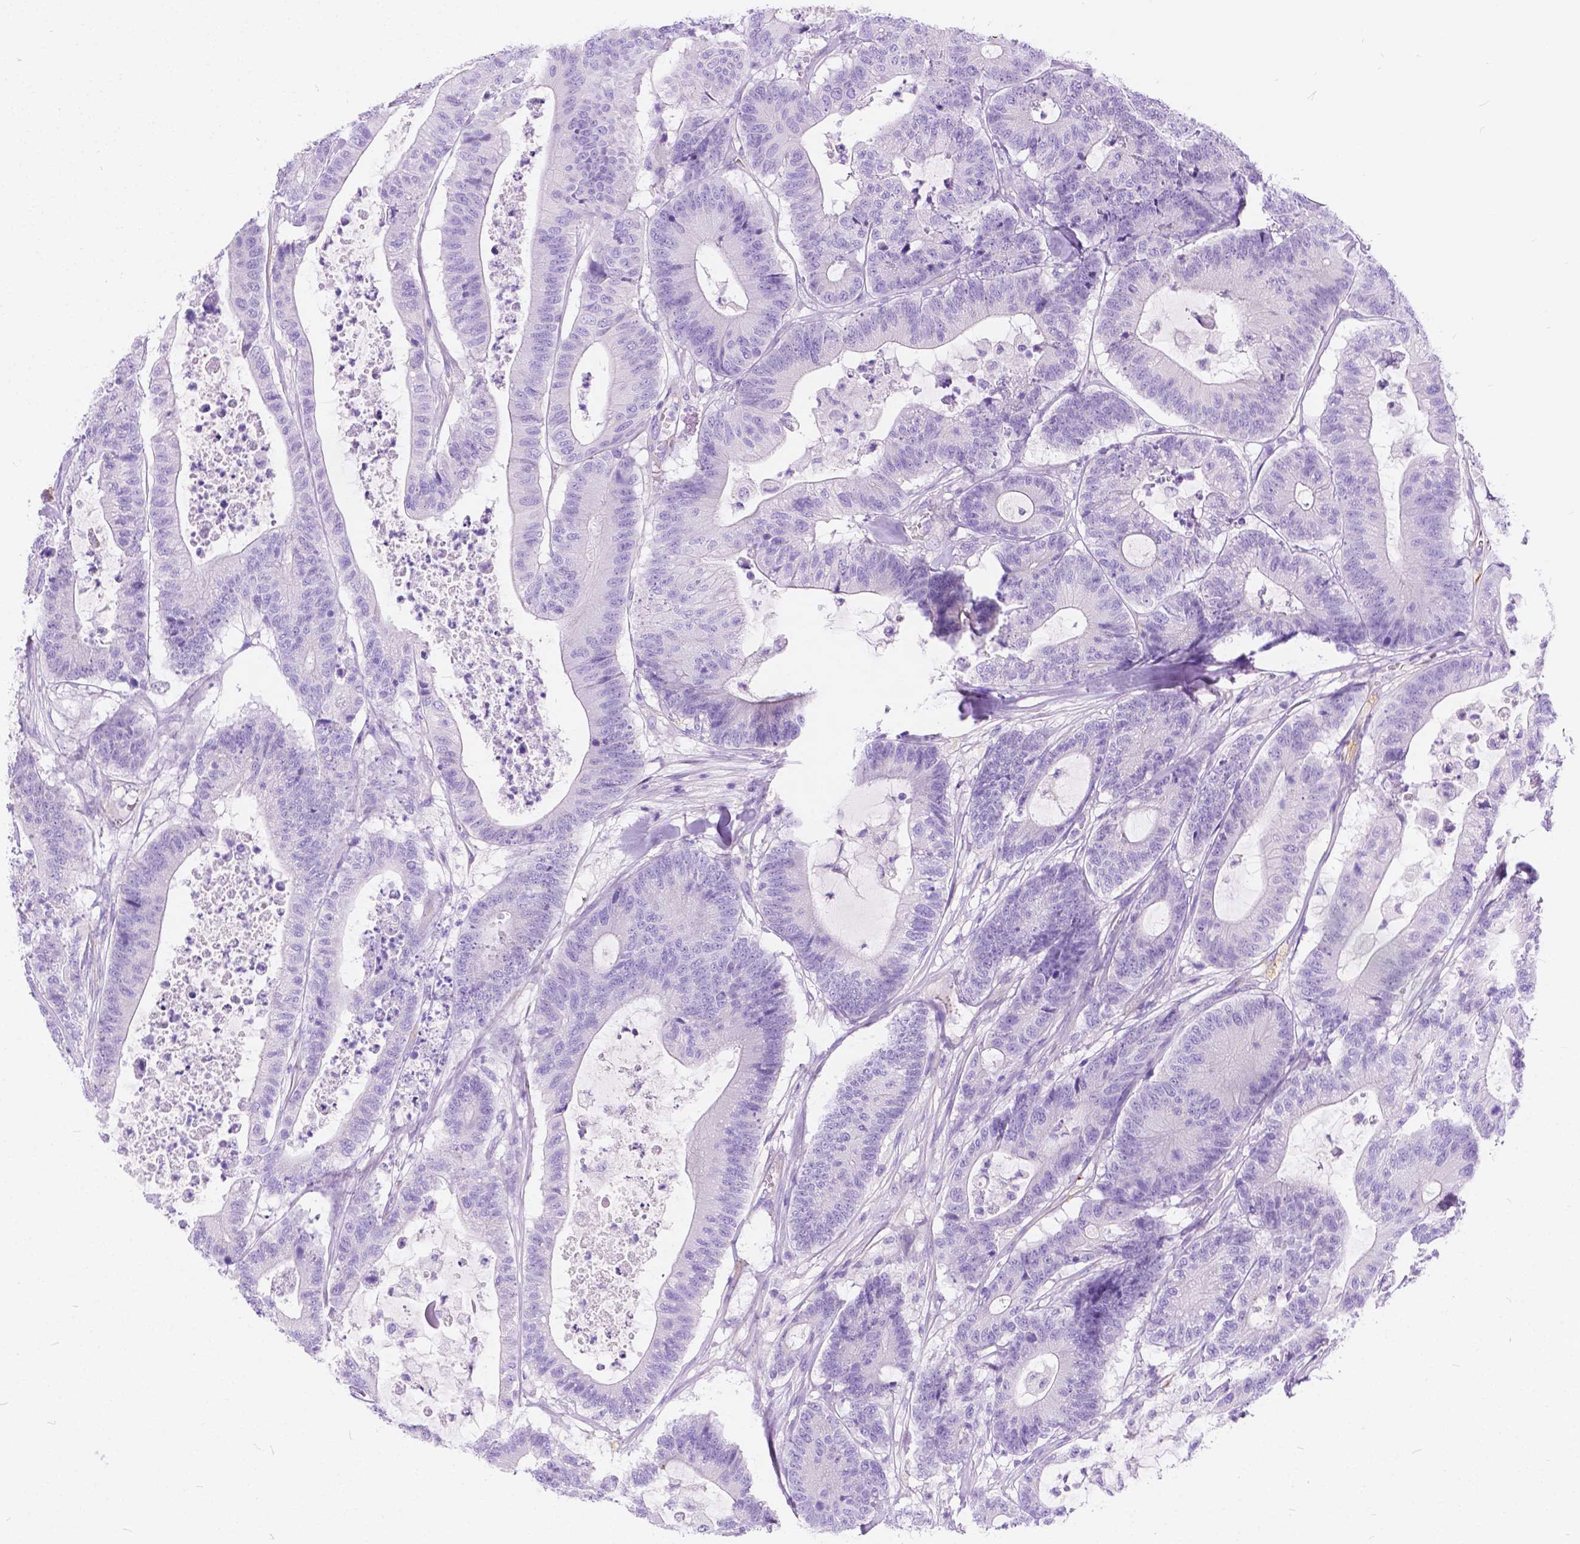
{"staining": {"intensity": "negative", "quantity": "none", "location": "none"}, "tissue": "colorectal cancer", "cell_type": "Tumor cells", "image_type": "cancer", "snomed": [{"axis": "morphology", "description": "Adenocarcinoma, NOS"}, {"axis": "topography", "description": "Colon"}], "caption": "IHC image of neoplastic tissue: colorectal cancer stained with DAB (3,3'-diaminobenzidine) demonstrates no significant protein staining in tumor cells.", "gene": "CHRM1", "patient": {"sex": "female", "age": 84}}